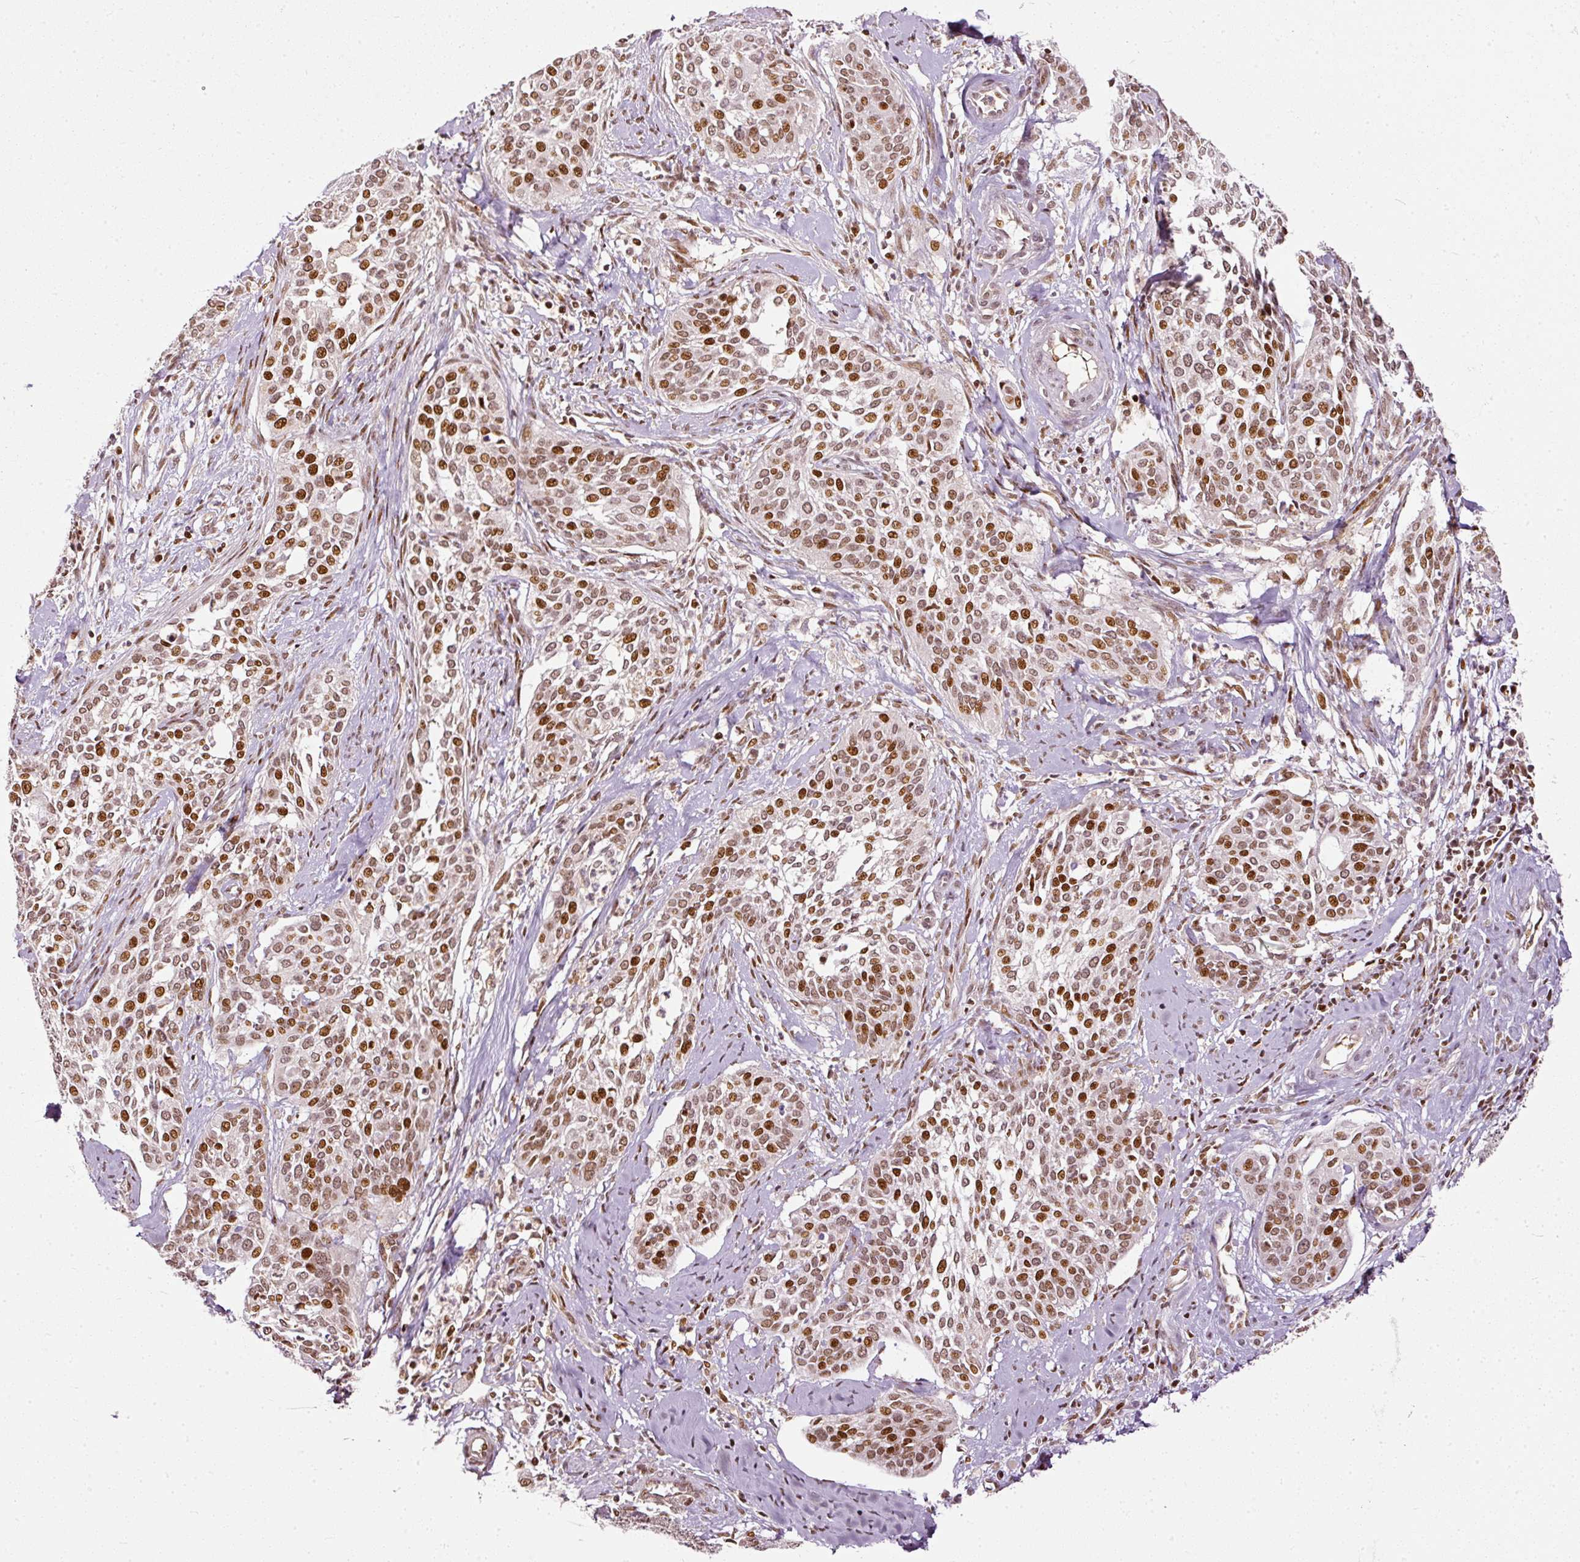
{"staining": {"intensity": "moderate", "quantity": ">75%", "location": "nuclear"}, "tissue": "cervical cancer", "cell_type": "Tumor cells", "image_type": "cancer", "snomed": [{"axis": "morphology", "description": "Squamous cell carcinoma, NOS"}, {"axis": "topography", "description": "Cervix"}], "caption": "Immunohistochemical staining of human cervical squamous cell carcinoma reveals medium levels of moderate nuclear protein staining in approximately >75% of tumor cells.", "gene": "ZNF778", "patient": {"sex": "female", "age": 44}}